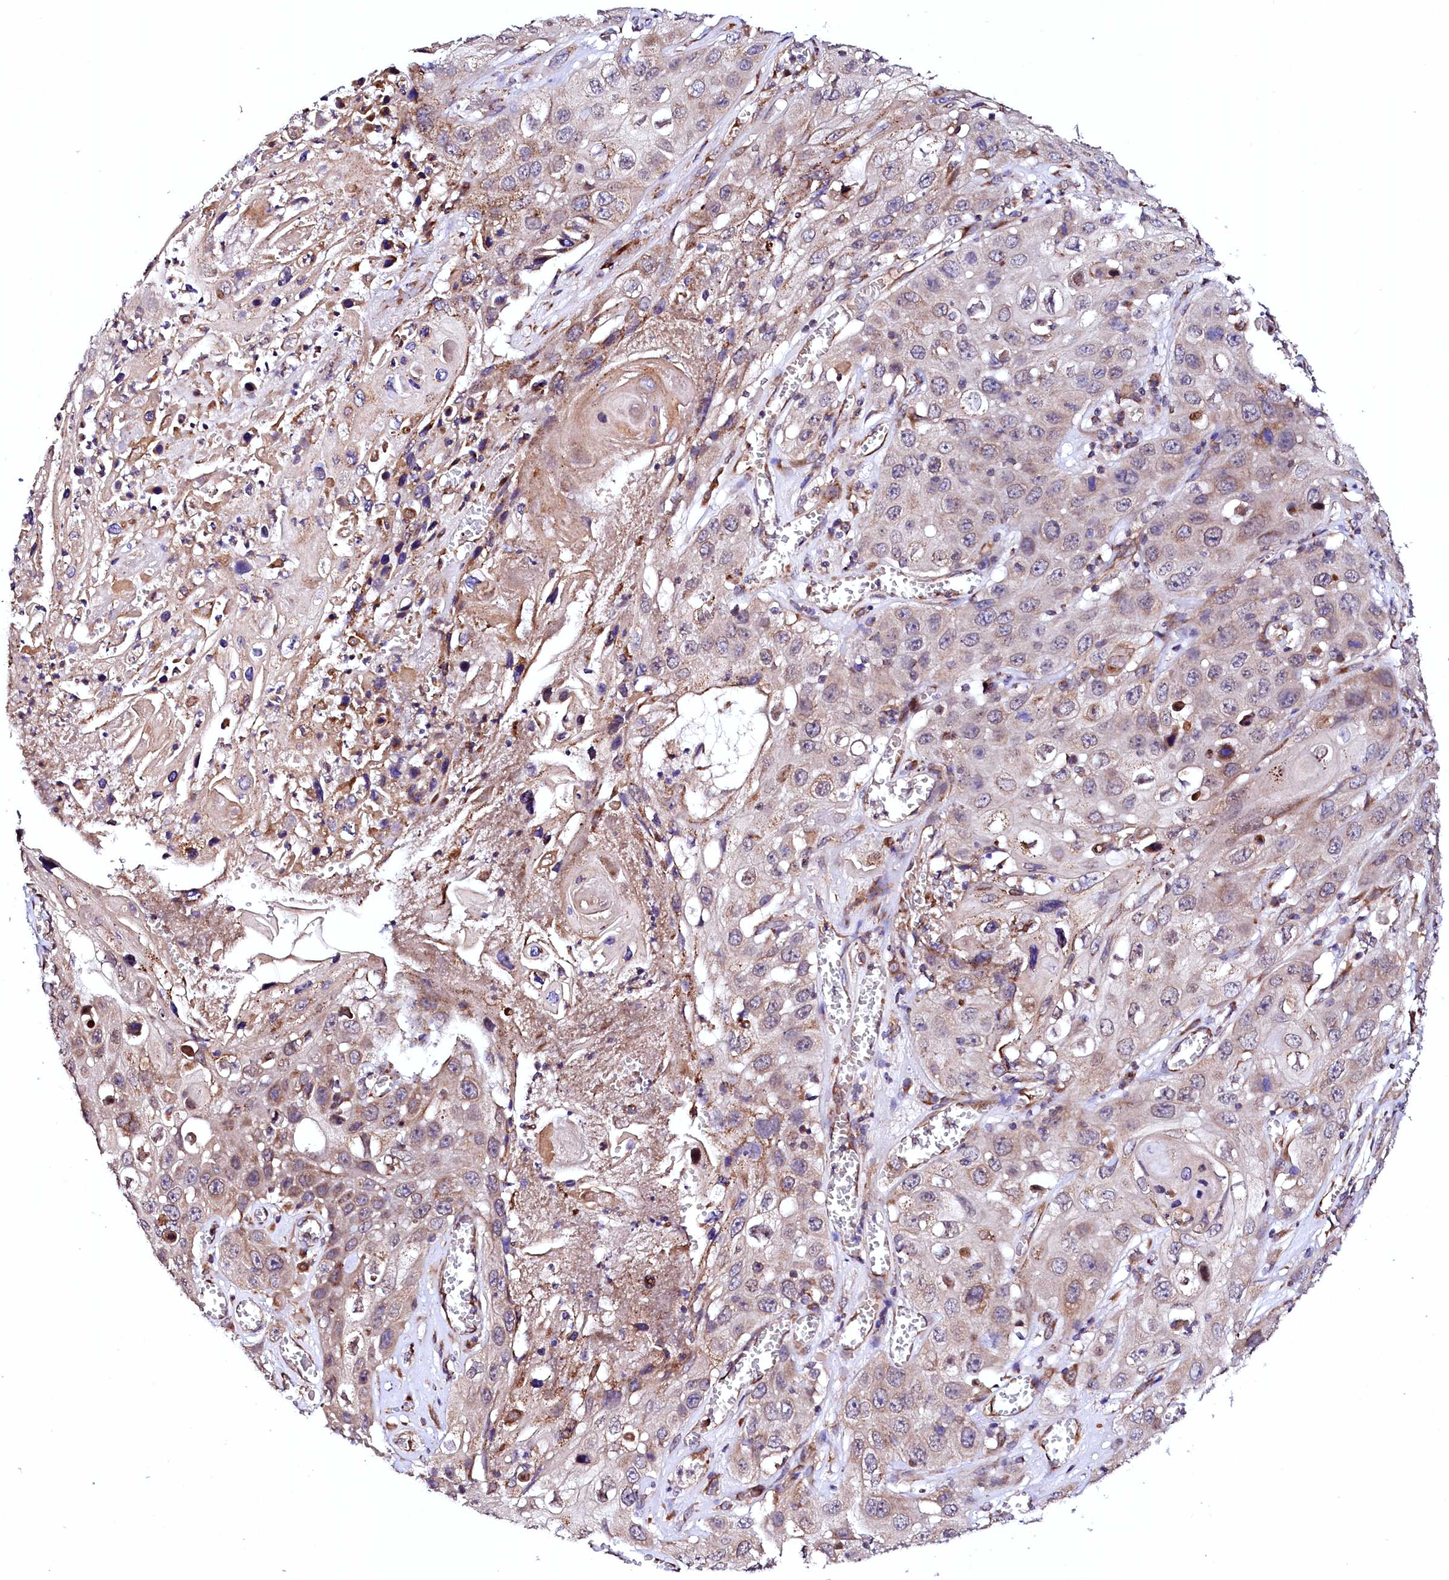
{"staining": {"intensity": "weak", "quantity": "<25%", "location": "cytoplasmic/membranous"}, "tissue": "skin cancer", "cell_type": "Tumor cells", "image_type": "cancer", "snomed": [{"axis": "morphology", "description": "Squamous cell carcinoma, NOS"}, {"axis": "topography", "description": "Skin"}], "caption": "The photomicrograph displays no significant staining in tumor cells of skin cancer.", "gene": "UBE3C", "patient": {"sex": "male", "age": 55}}